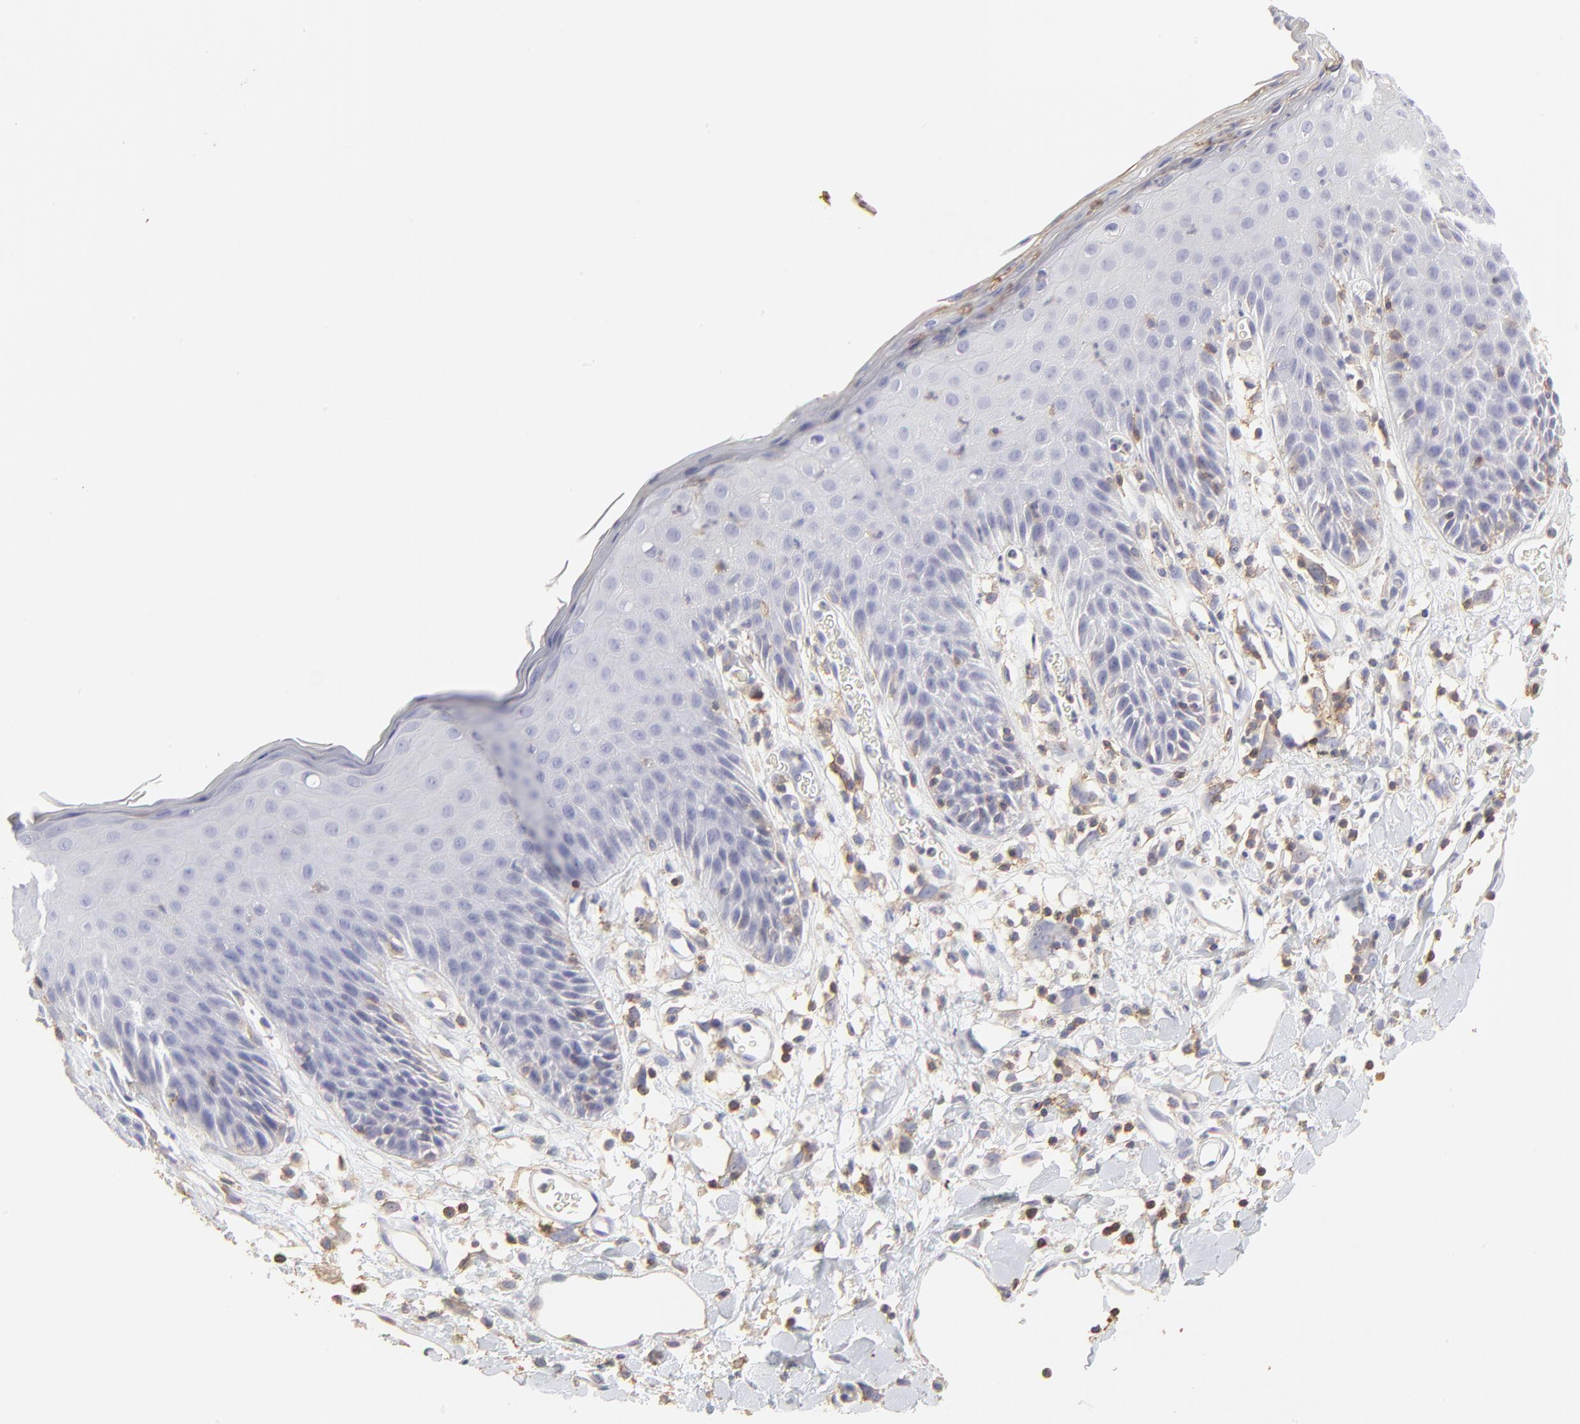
{"staining": {"intensity": "negative", "quantity": "none", "location": "none"}, "tissue": "skin", "cell_type": "Epidermal cells", "image_type": "normal", "snomed": [{"axis": "morphology", "description": "Normal tissue, NOS"}, {"axis": "topography", "description": "Vulva"}, {"axis": "topography", "description": "Peripheral nerve tissue"}], "caption": "Immunohistochemical staining of unremarkable human skin reveals no significant positivity in epidermal cells.", "gene": "ANXA6", "patient": {"sex": "female", "age": 68}}